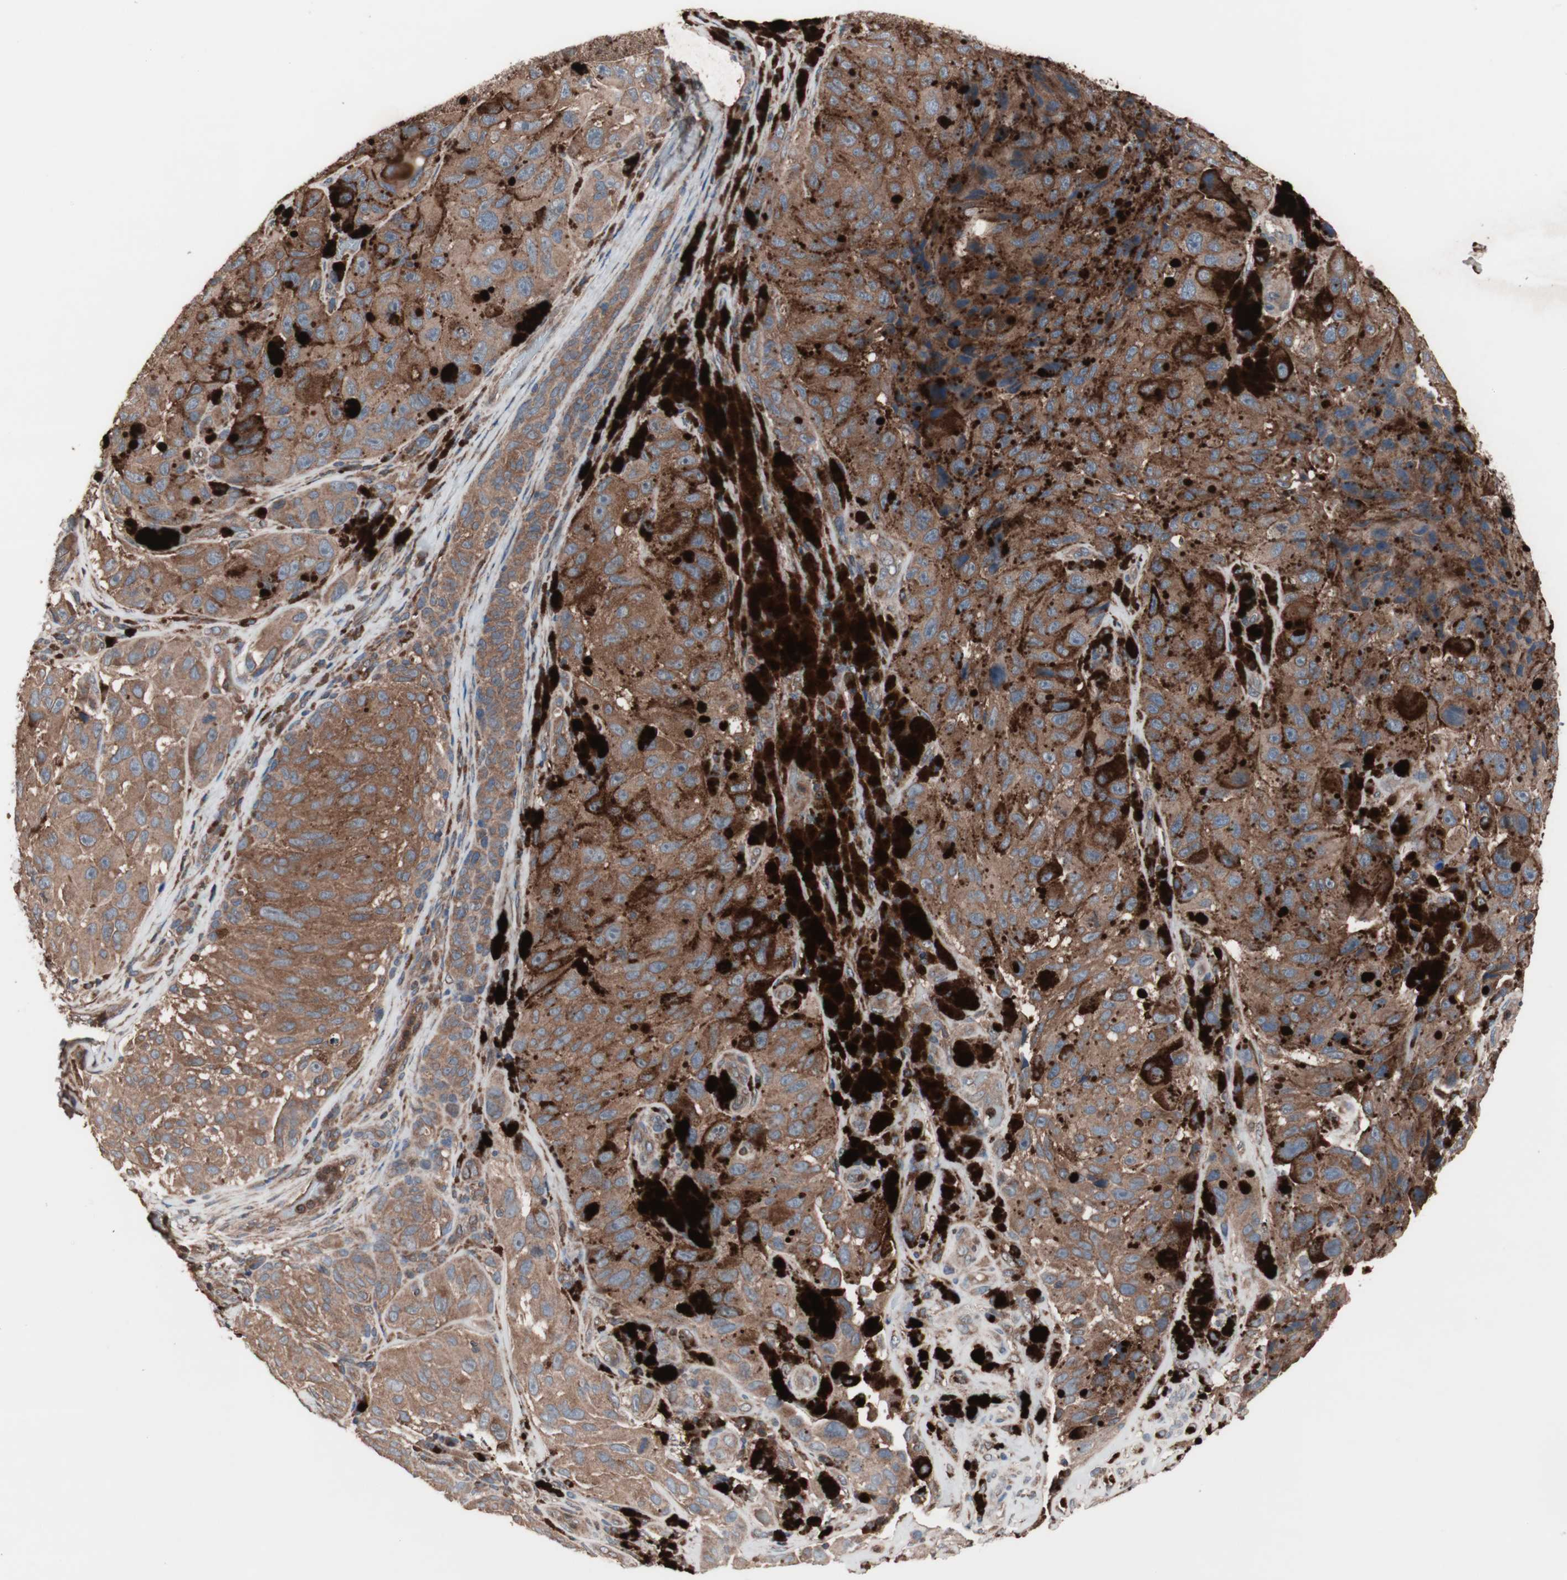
{"staining": {"intensity": "moderate", "quantity": ">75%", "location": "cytoplasmic/membranous"}, "tissue": "melanoma", "cell_type": "Tumor cells", "image_type": "cancer", "snomed": [{"axis": "morphology", "description": "Malignant melanoma, NOS"}, {"axis": "topography", "description": "Skin"}], "caption": "An image showing moderate cytoplasmic/membranous staining in approximately >75% of tumor cells in malignant melanoma, as visualized by brown immunohistochemical staining.", "gene": "ATG7", "patient": {"sex": "female", "age": 73}}